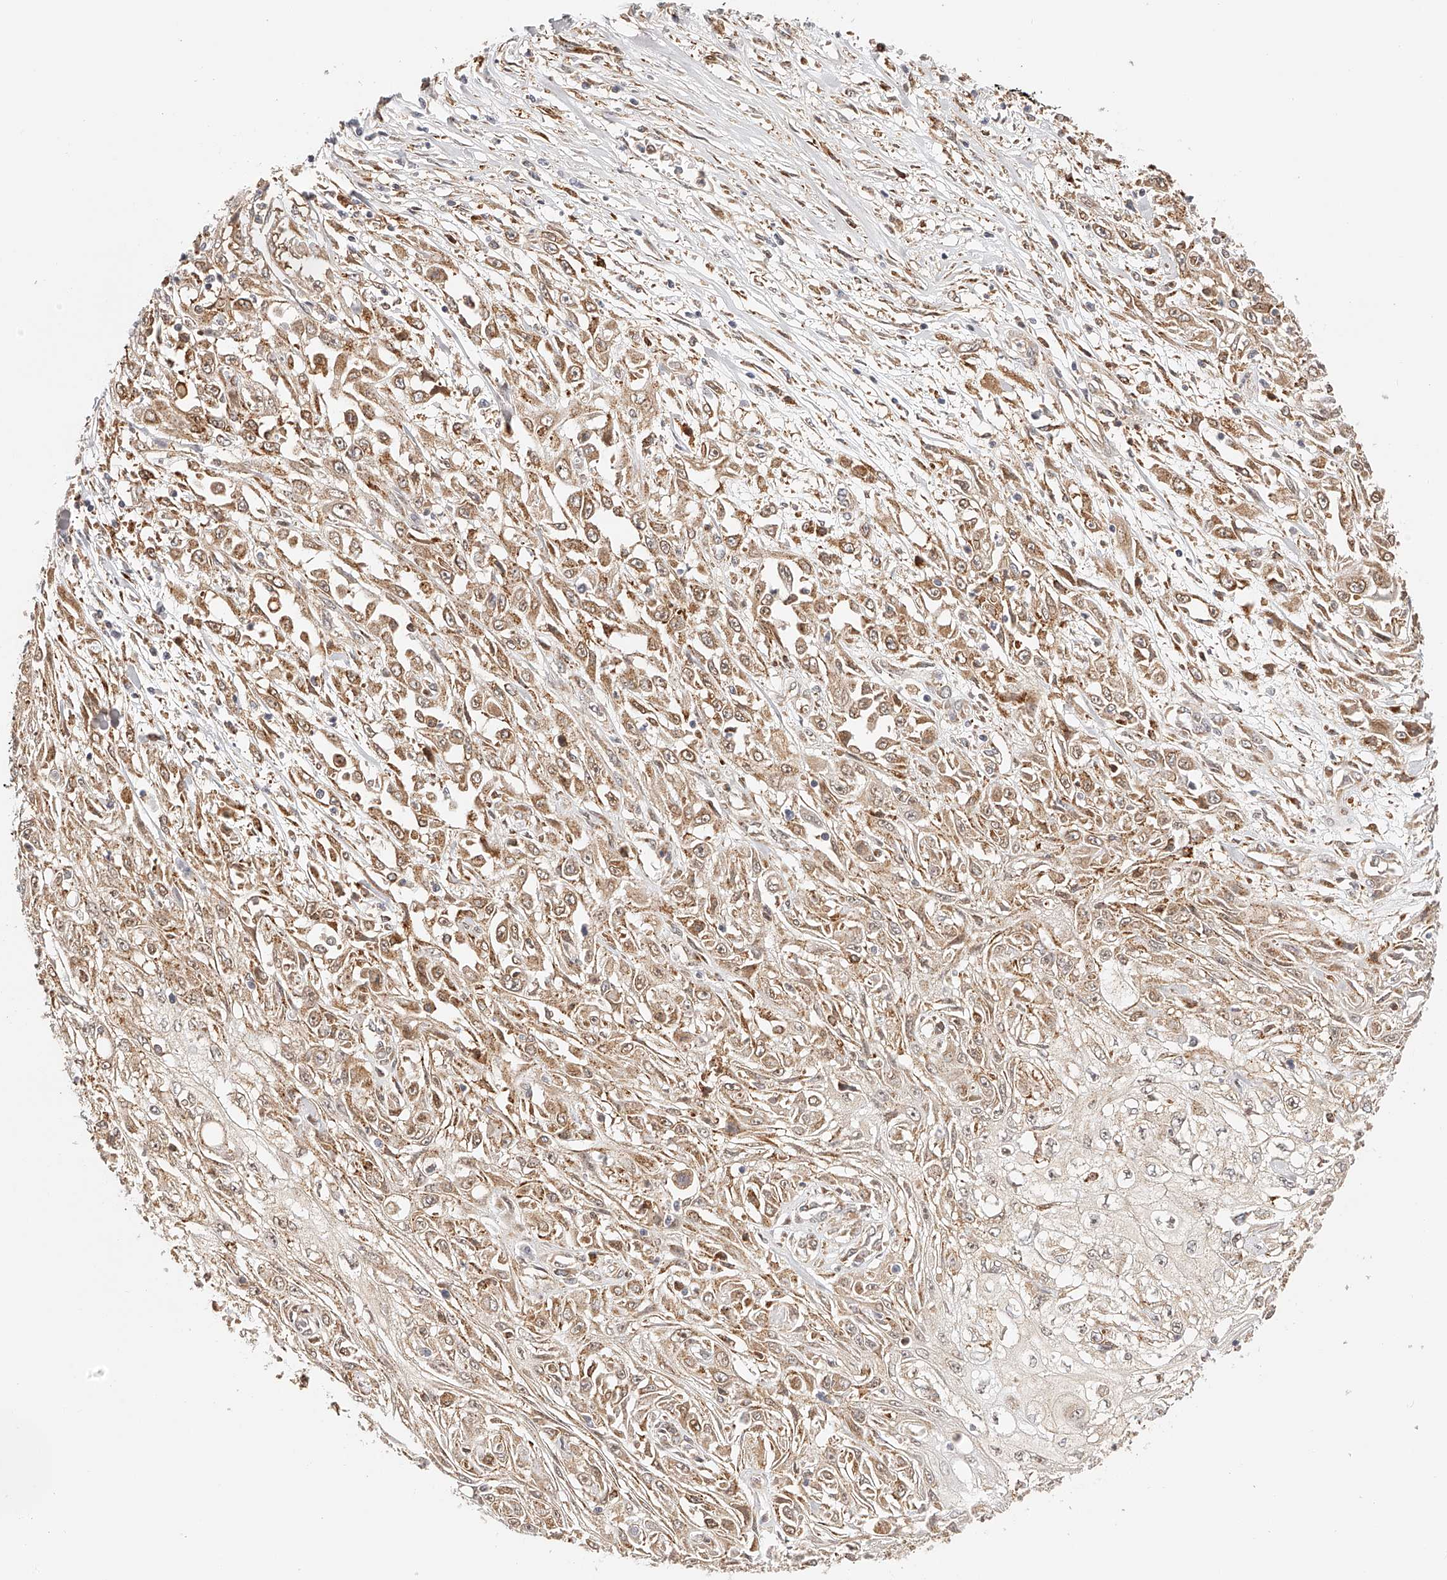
{"staining": {"intensity": "moderate", "quantity": ">75%", "location": "cytoplasmic/membranous"}, "tissue": "skin cancer", "cell_type": "Tumor cells", "image_type": "cancer", "snomed": [{"axis": "morphology", "description": "Squamous cell carcinoma, NOS"}, {"axis": "morphology", "description": "Squamous cell carcinoma, metastatic, NOS"}, {"axis": "topography", "description": "Skin"}, {"axis": "topography", "description": "Lymph node"}], "caption": "Tumor cells display medium levels of moderate cytoplasmic/membranous staining in about >75% of cells in human skin cancer (squamous cell carcinoma). (DAB (3,3'-diaminobenzidine) IHC with brightfield microscopy, high magnification).", "gene": "SYNC", "patient": {"sex": "male", "age": 75}}